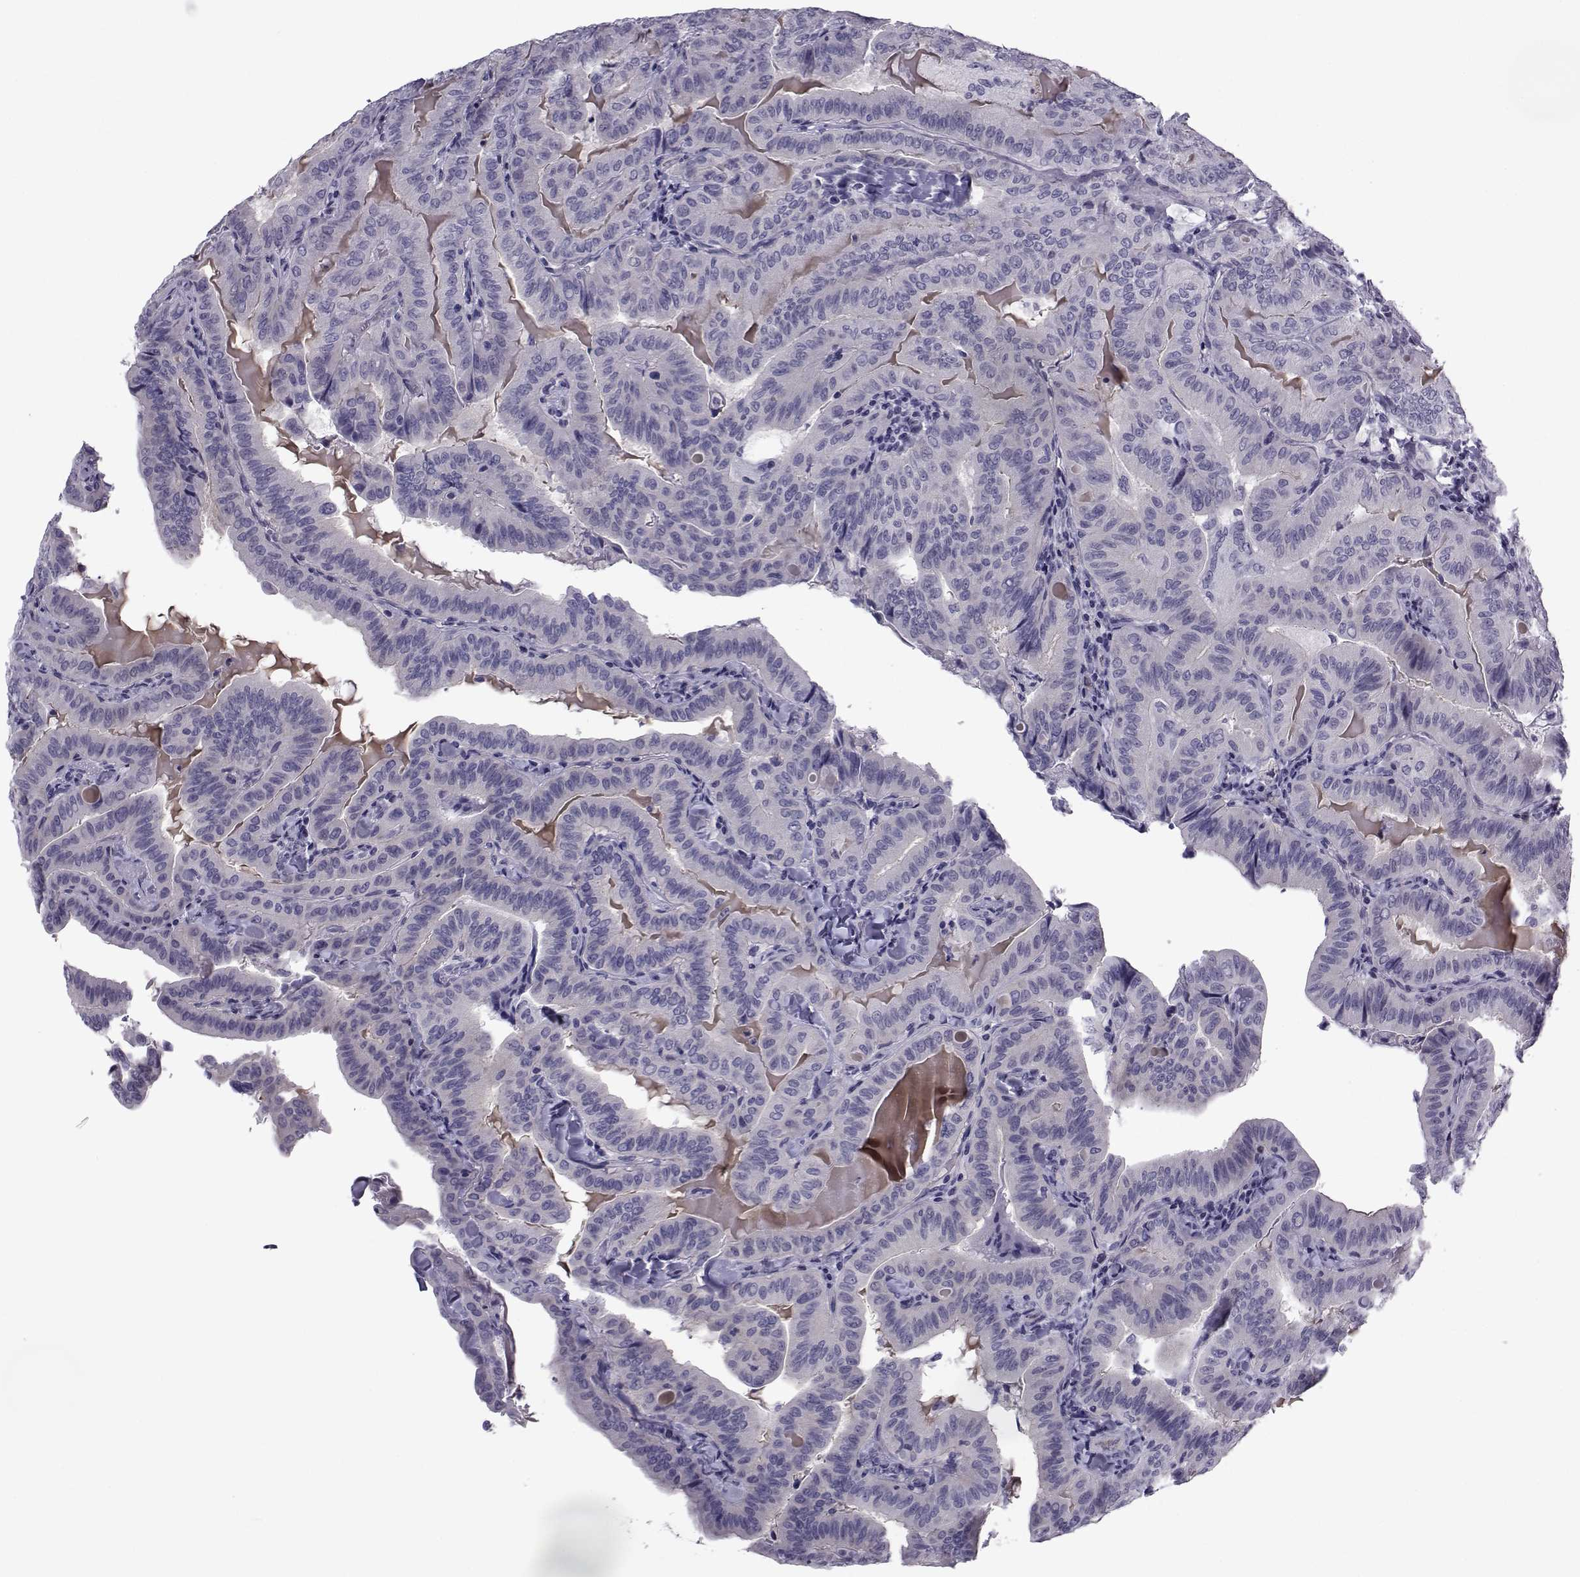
{"staining": {"intensity": "negative", "quantity": "none", "location": "none"}, "tissue": "thyroid cancer", "cell_type": "Tumor cells", "image_type": "cancer", "snomed": [{"axis": "morphology", "description": "Papillary adenocarcinoma, NOS"}, {"axis": "topography", "description": "Thyroid gland"}], "caption": "Immunohistochemical staining of thyroid cancer (papillary adenocarcinoma) exhibits no significant staining in tumor cells.", "gene": "COL22A1", "patient": {"sex": "female", "age": 68}}